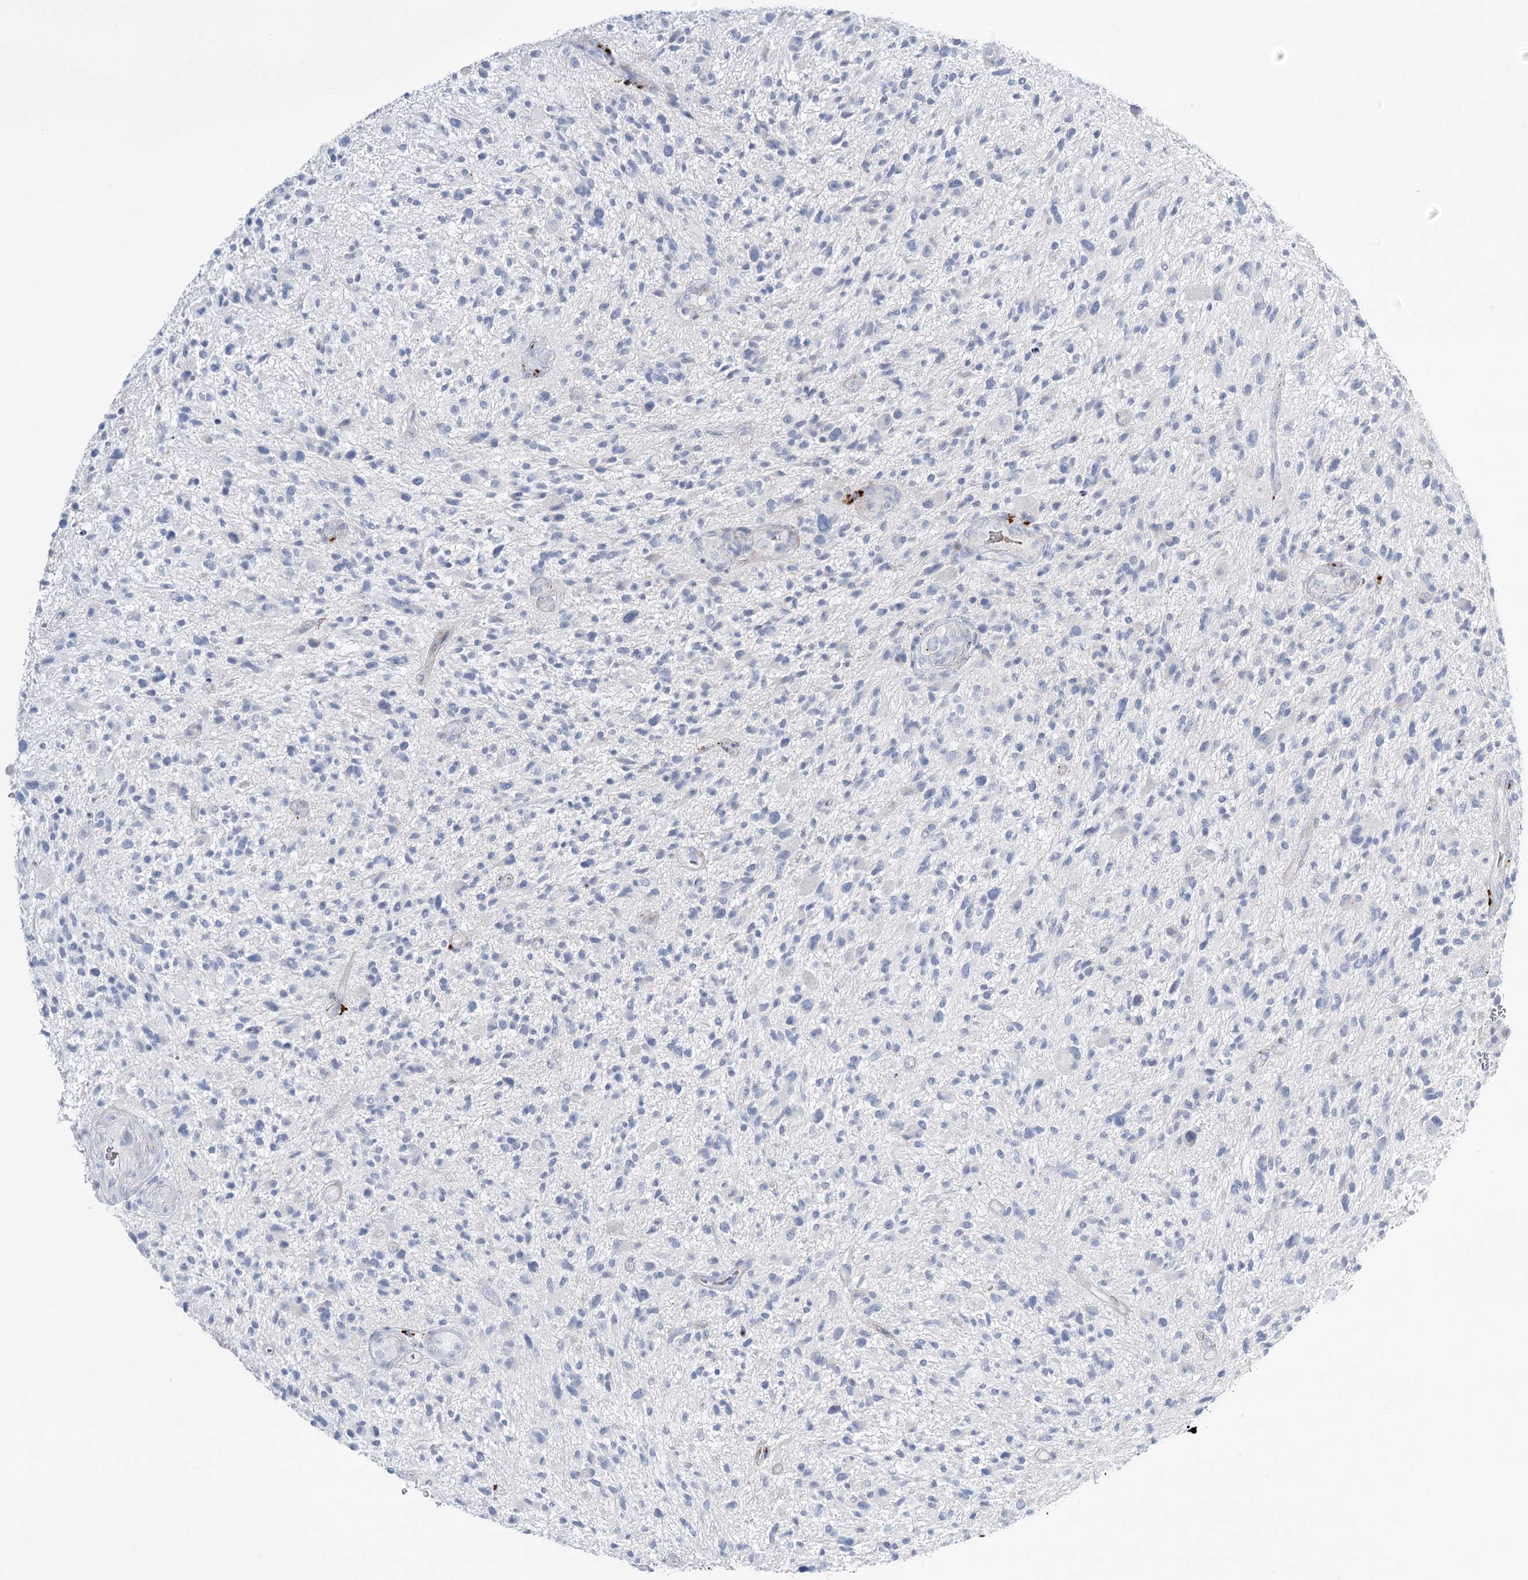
{"staining": {"intensity": "negative", "quantity": "none", "location": "none"}, "tissue": "glioma", "cell_type": "Tumor cells", "image_type": "cancer", "snomed": [{"axis": "morphology", "description": "Glioma, malignant, High grade"}, {"axis": "topography", "description": "Brain"}], "caption": "Protein analysis of malignant glioma (high-grade) reveals no significant positivity in tumor cells.", "gene": "SIAE", "patient": {"sex": "male", "age": 47}}